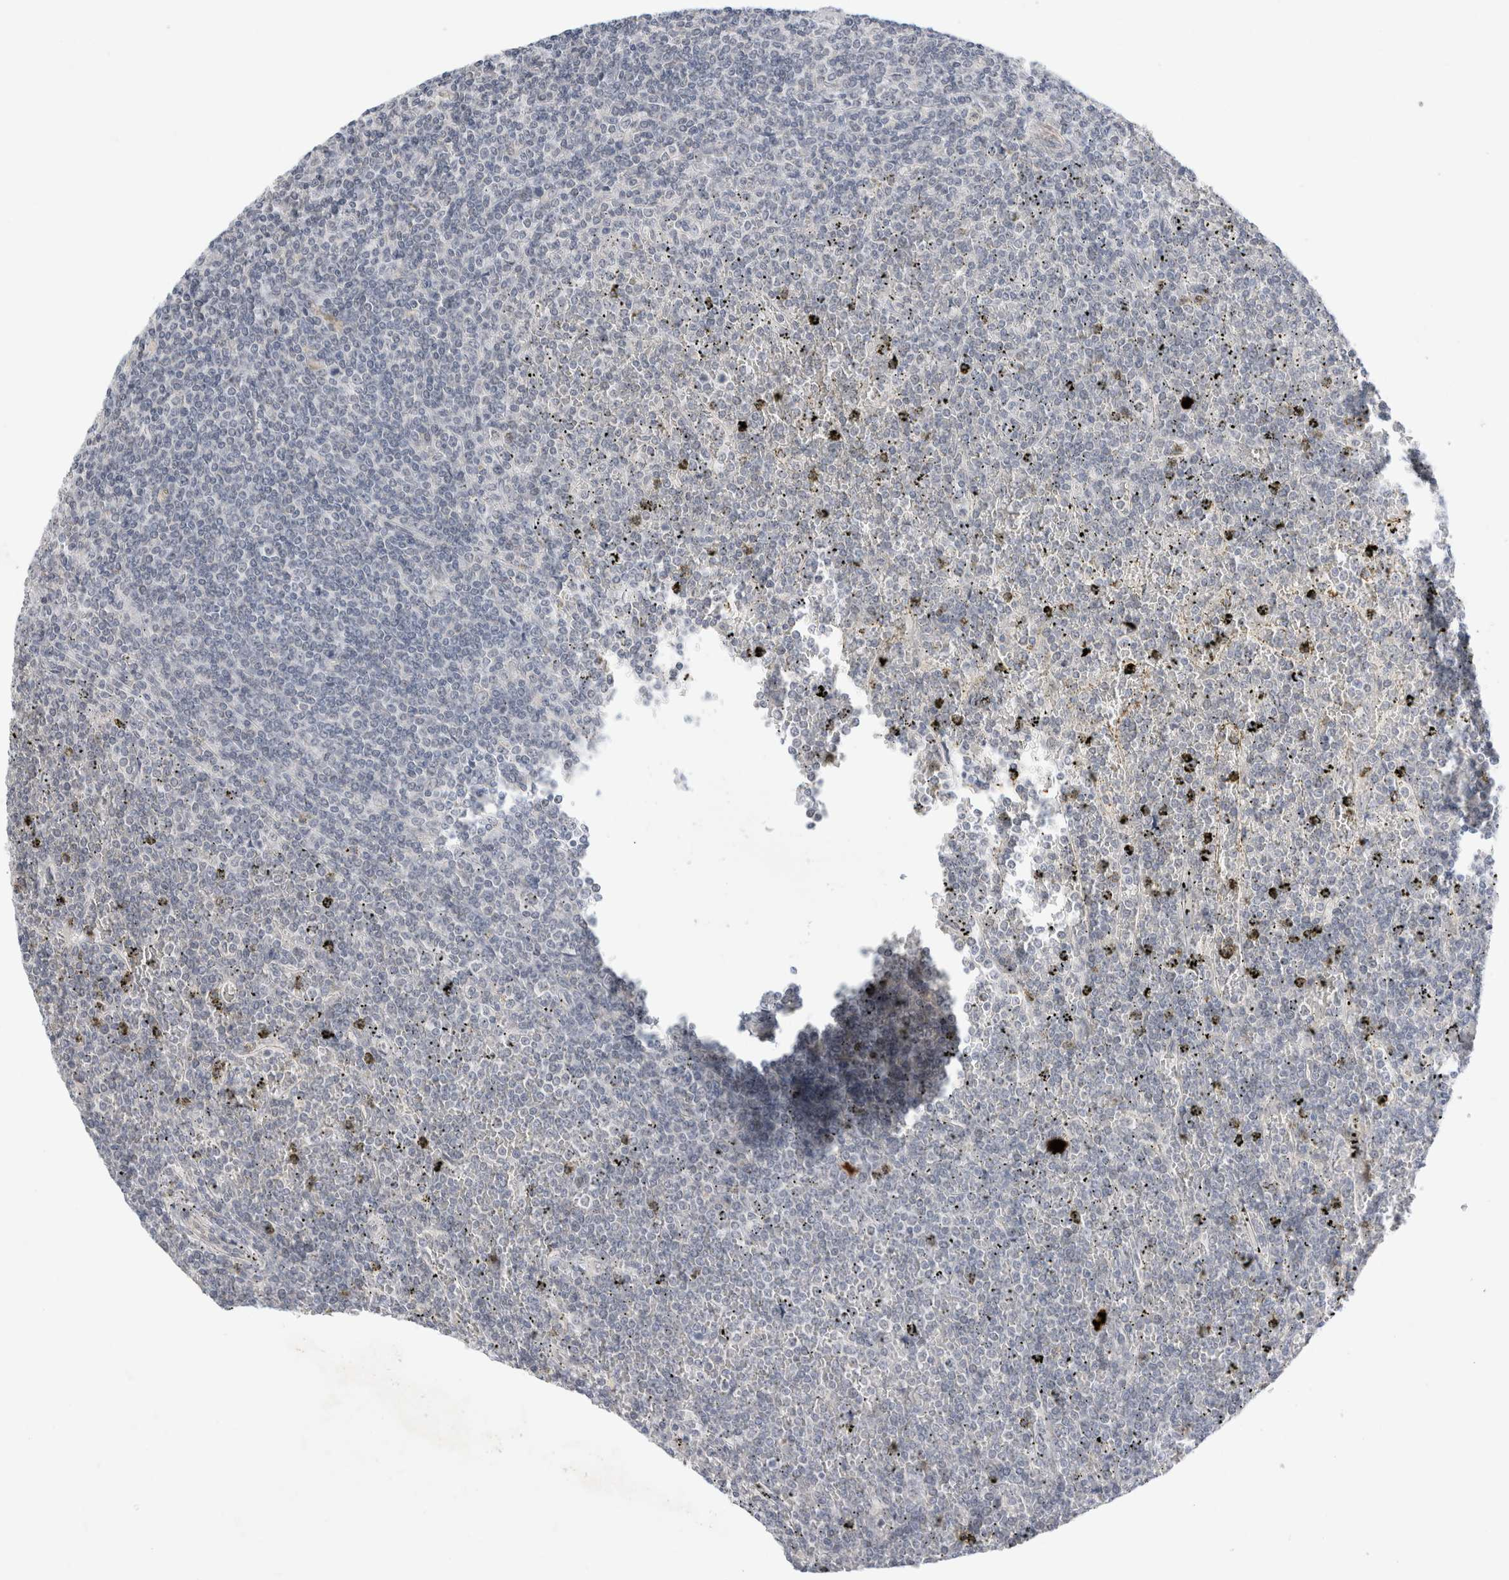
{"staining": {"intensity": "negative", "quantity": "none", "location": "none"}, "tissue": "lymphoma", "cell_type": "Tumor cells", "image_type": "cancer", "snomed": [{"axis": "morphology", "description": "Malignant lymphoma, non-Hodgkin's type, Low grade"}, {"axis": "topography", "description": "Spleen"}], "caption": "Protein analysis of lymphoma displays no significant staining in tumor cells.", "gene": "SLC22A12", "patient": {"sex": "female", "age": 19}}